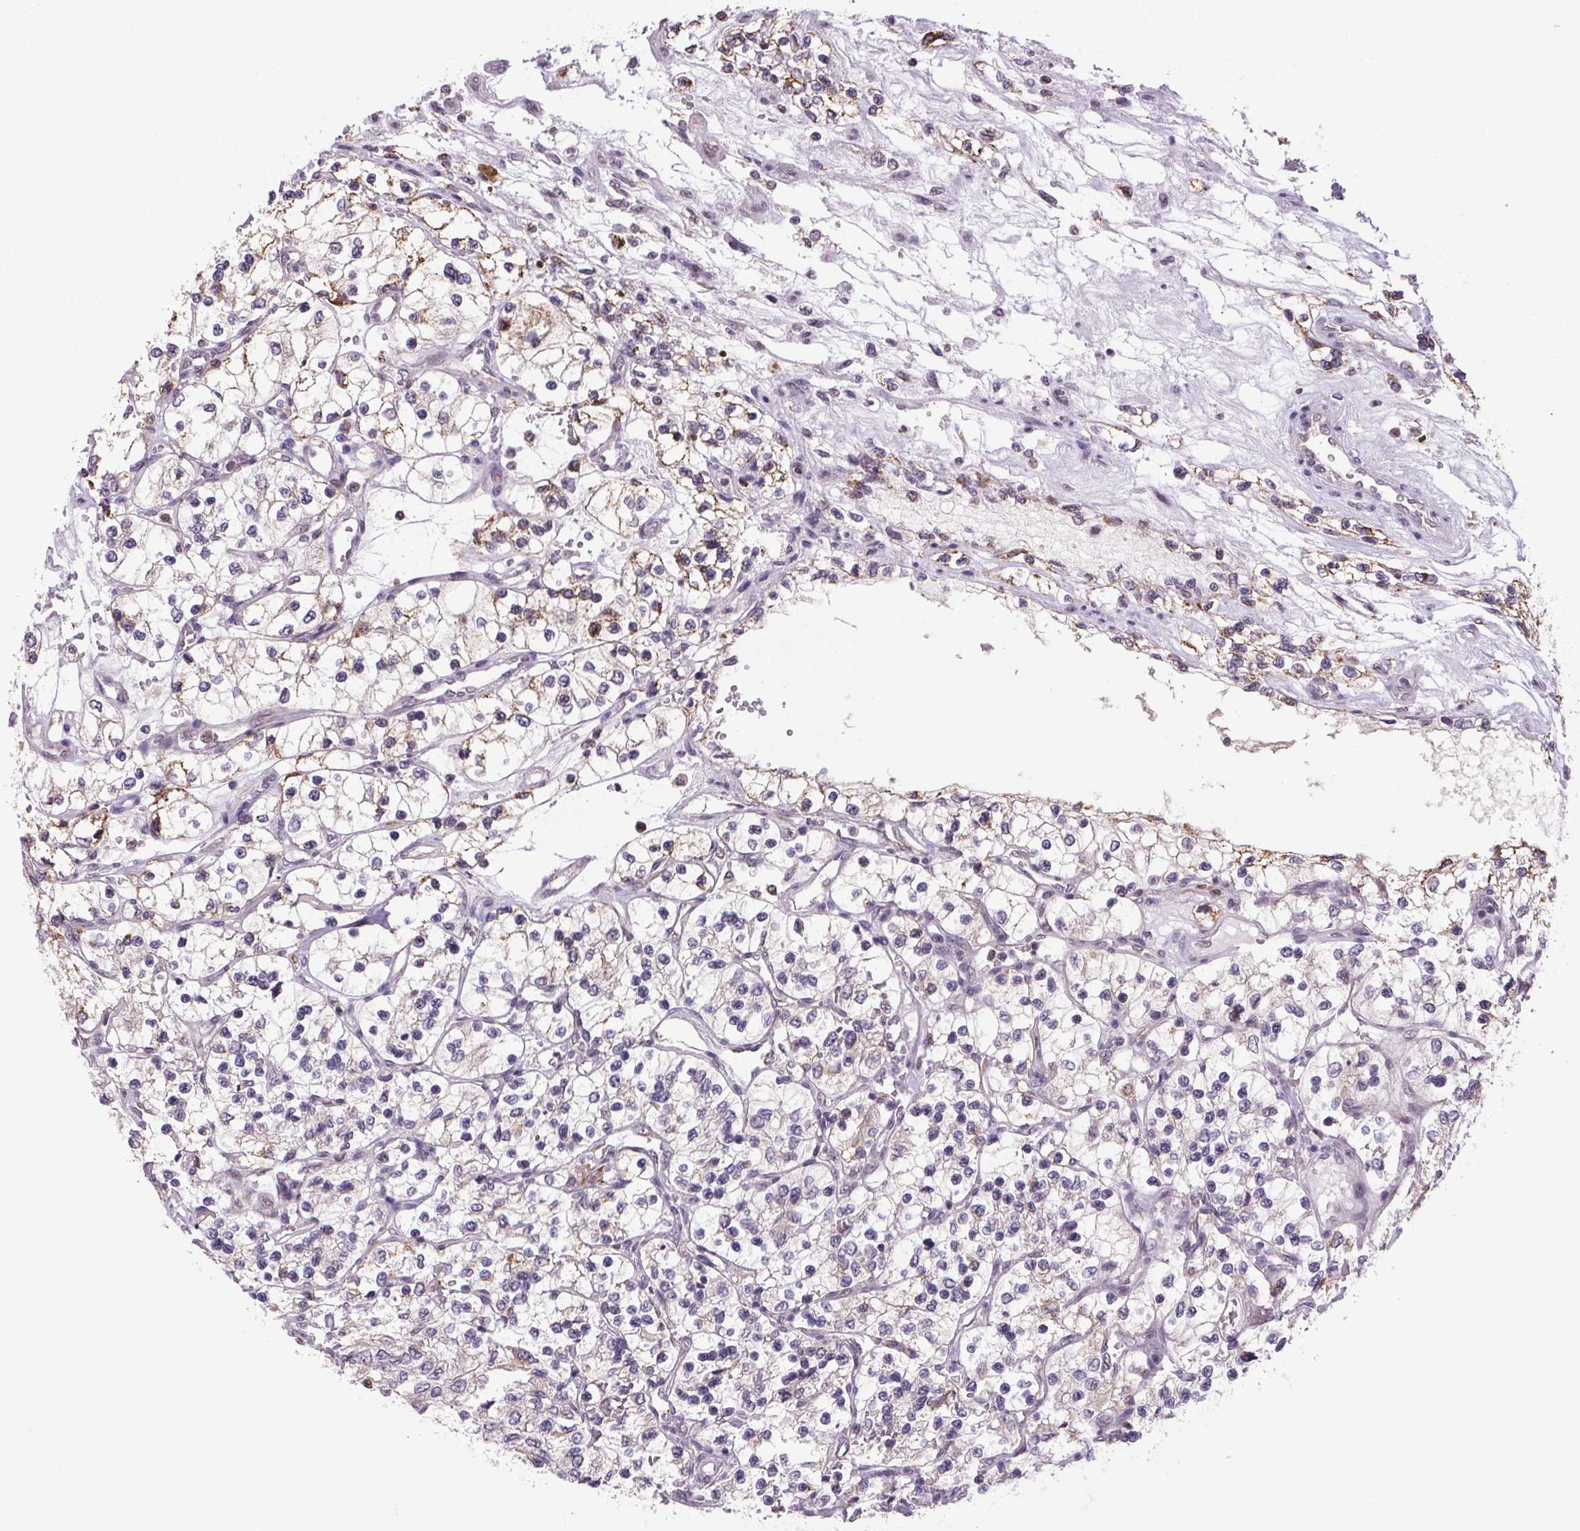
{"staining": {"intensity": "weak", "quantity": "<25%", "location": "cytoplasmic/membranous"}, "tissue": "renal cancer", "cell_type": "Tumor cells", "image_type": "cancer", "snomed": [{"axis": "morphology", "description": "Adenocarcinoma, NOS"}, {"axis": "topography", "description": "Kidney"}], "caption": "A histopathology image of renal adenocarcinoma stained for a protein displays no brown staining in tumor cells.", "gene": "AKR1E2", "patient": {"sex": "female", "age": 69}}